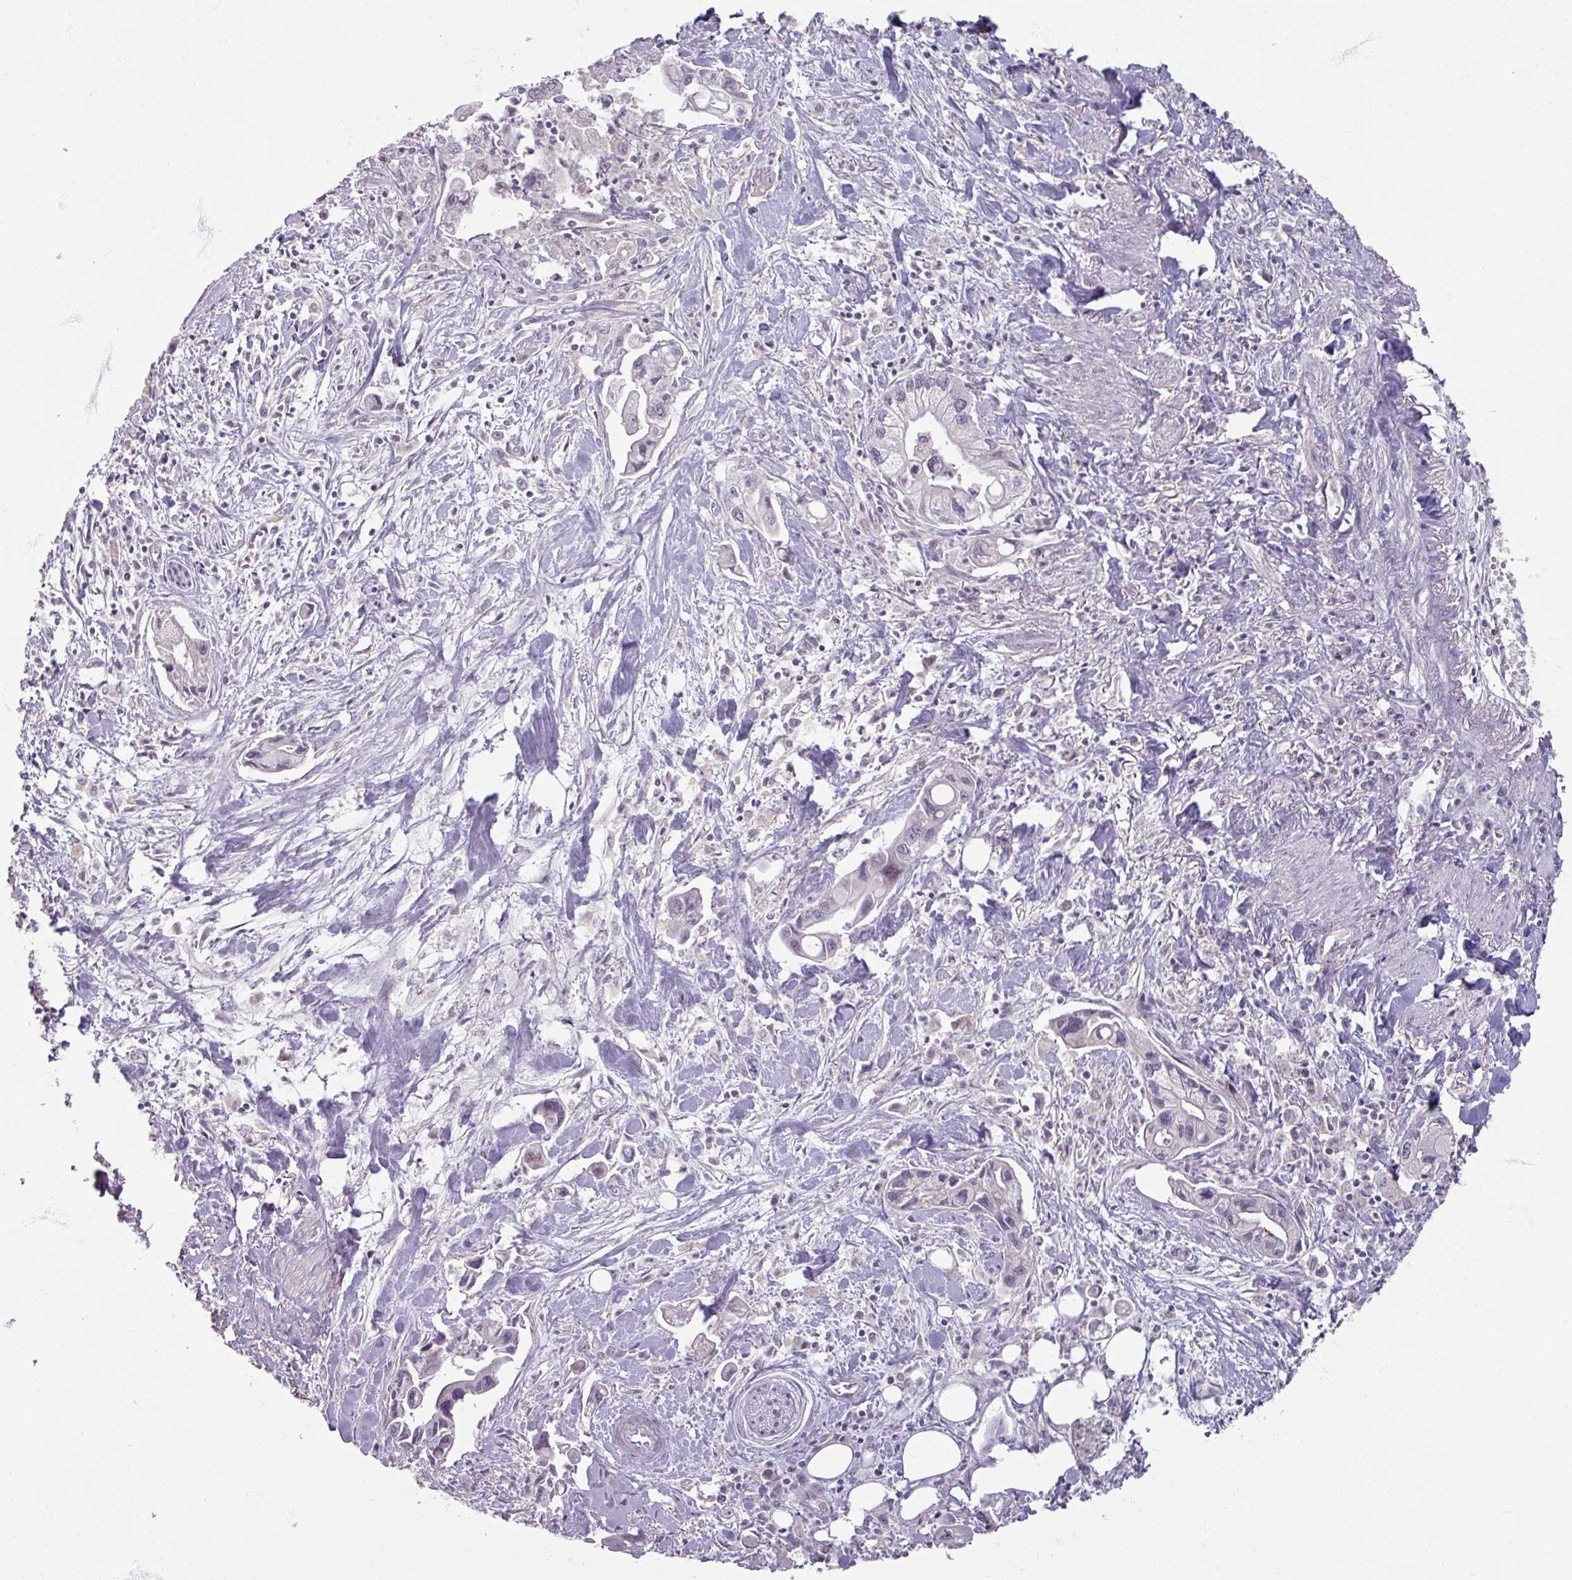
{"staining": {"intensity": "negative", "quantity": "none", "location": "none"}, "tissue": "pancreatic cancer", "cell_type": "Tumor cells", "image_type": "cancer", "snomed": [{"axis": "morphology", "description": "Adenocarcinoma, NOS"}, {"axis": "topography", "description": "Pancreas"}], "caption": "This is an IHC photomicrograph of human pancreatic adenocarcinoma. There is no staining in tumor cells.", "gene": "SOX11", "patient": {"sex": "male", "age": 61}}